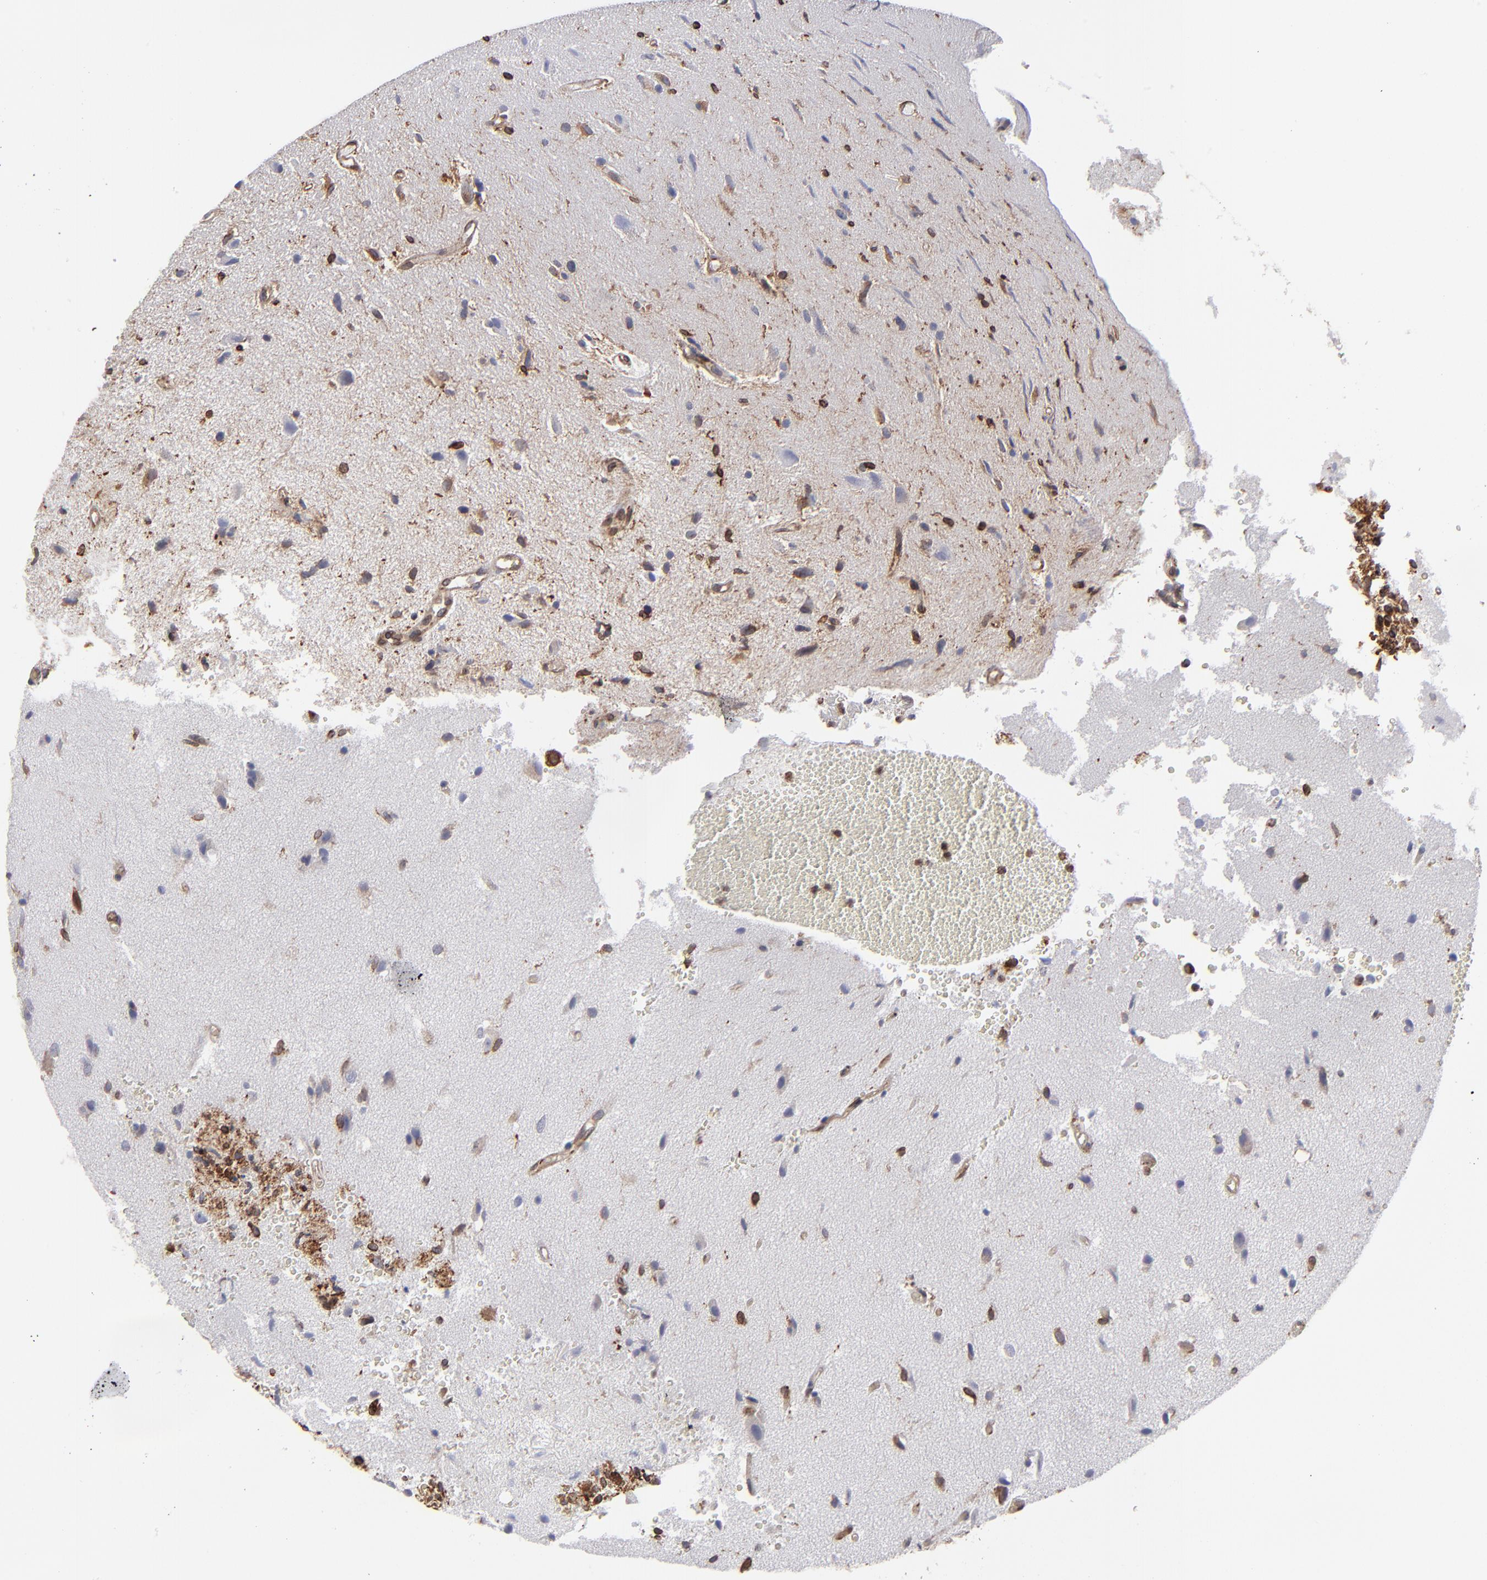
{"staining": {"intensity": "moderate", "quantity": ">75%", "location": "cytoplasmic/membranous"}, "tissue": "glioma", "cell_type": "Tumor cells", "image_type": "cancer", "snomed": [{"axis": "morphology", "description": "Normal tissue, NOS"}, {"axis": "morphology", "description": "Glioma, malignant, High grade"}, {"axis": "topography", "description": "Cerebral cortex"}], "caption": "This histopathology image demonstrates glioma stained with immunohistochemistry (IHC) to label a protein in brown. The cytoplasmic/membranous of tumor cells show moderate positivity for the protein. Nuclei are counter-stained blue.", "gene": "TMX1", "patient": {"sex": "male", "age": 75}}